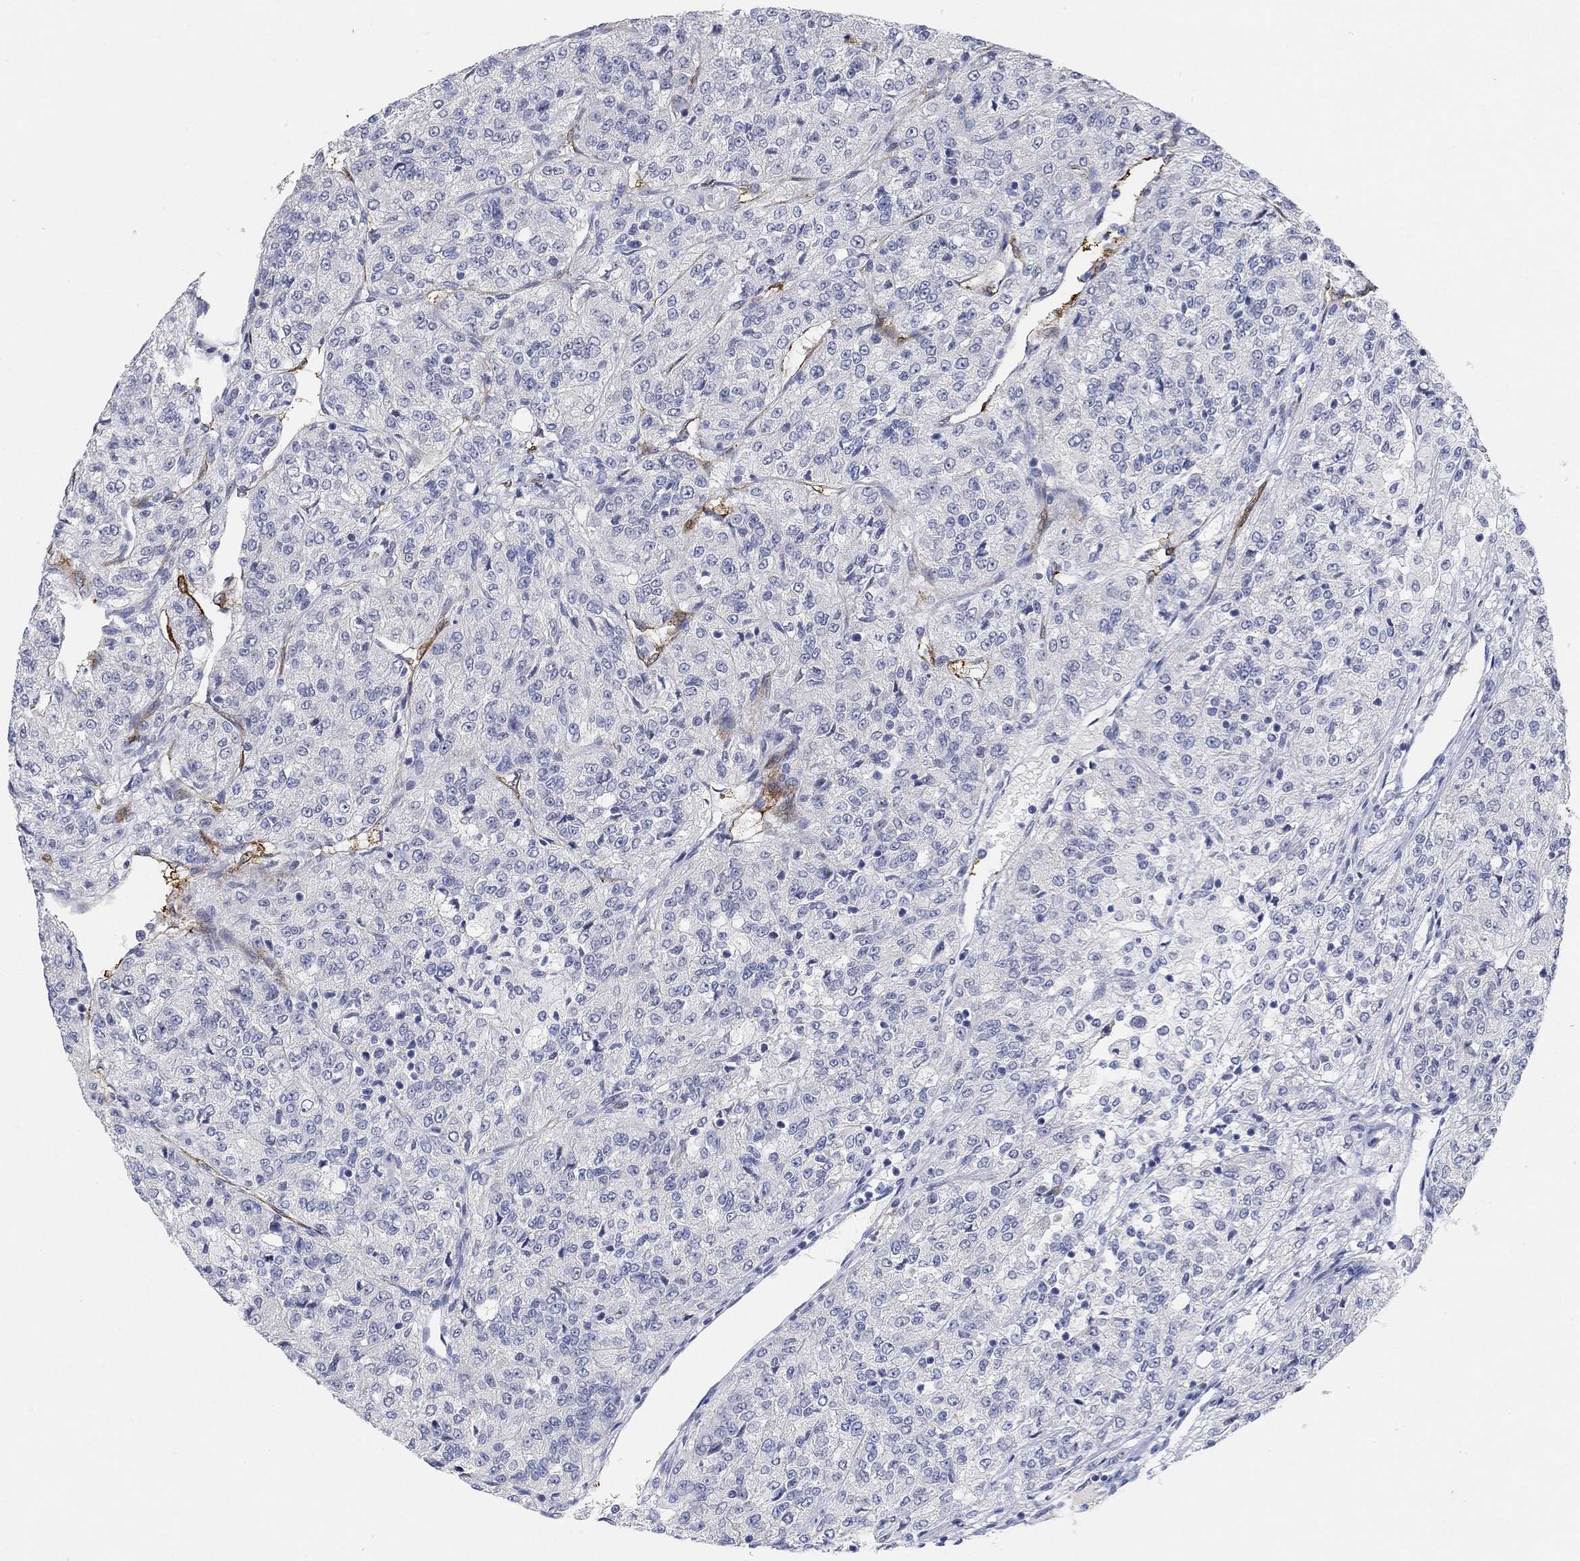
{"staining": {"intensity": "negative", "quantity": "none", "location": "none"}, "tissue": "renal cancer", "cell_type": "Tumor cells", "image_type": "cancer", "snomed": [{"axis": "morphology", "description": "Adenocarcinoma, NOS"}, {"axis": "topography", "description": "Kidney"}], "caption": "Human renal adenocarcinoma stained for a protein using immunohistochemistry reveals no expression in tumor cells.", "gene": "VAT1L", "patient": {"sex": "female", "age": 63}}